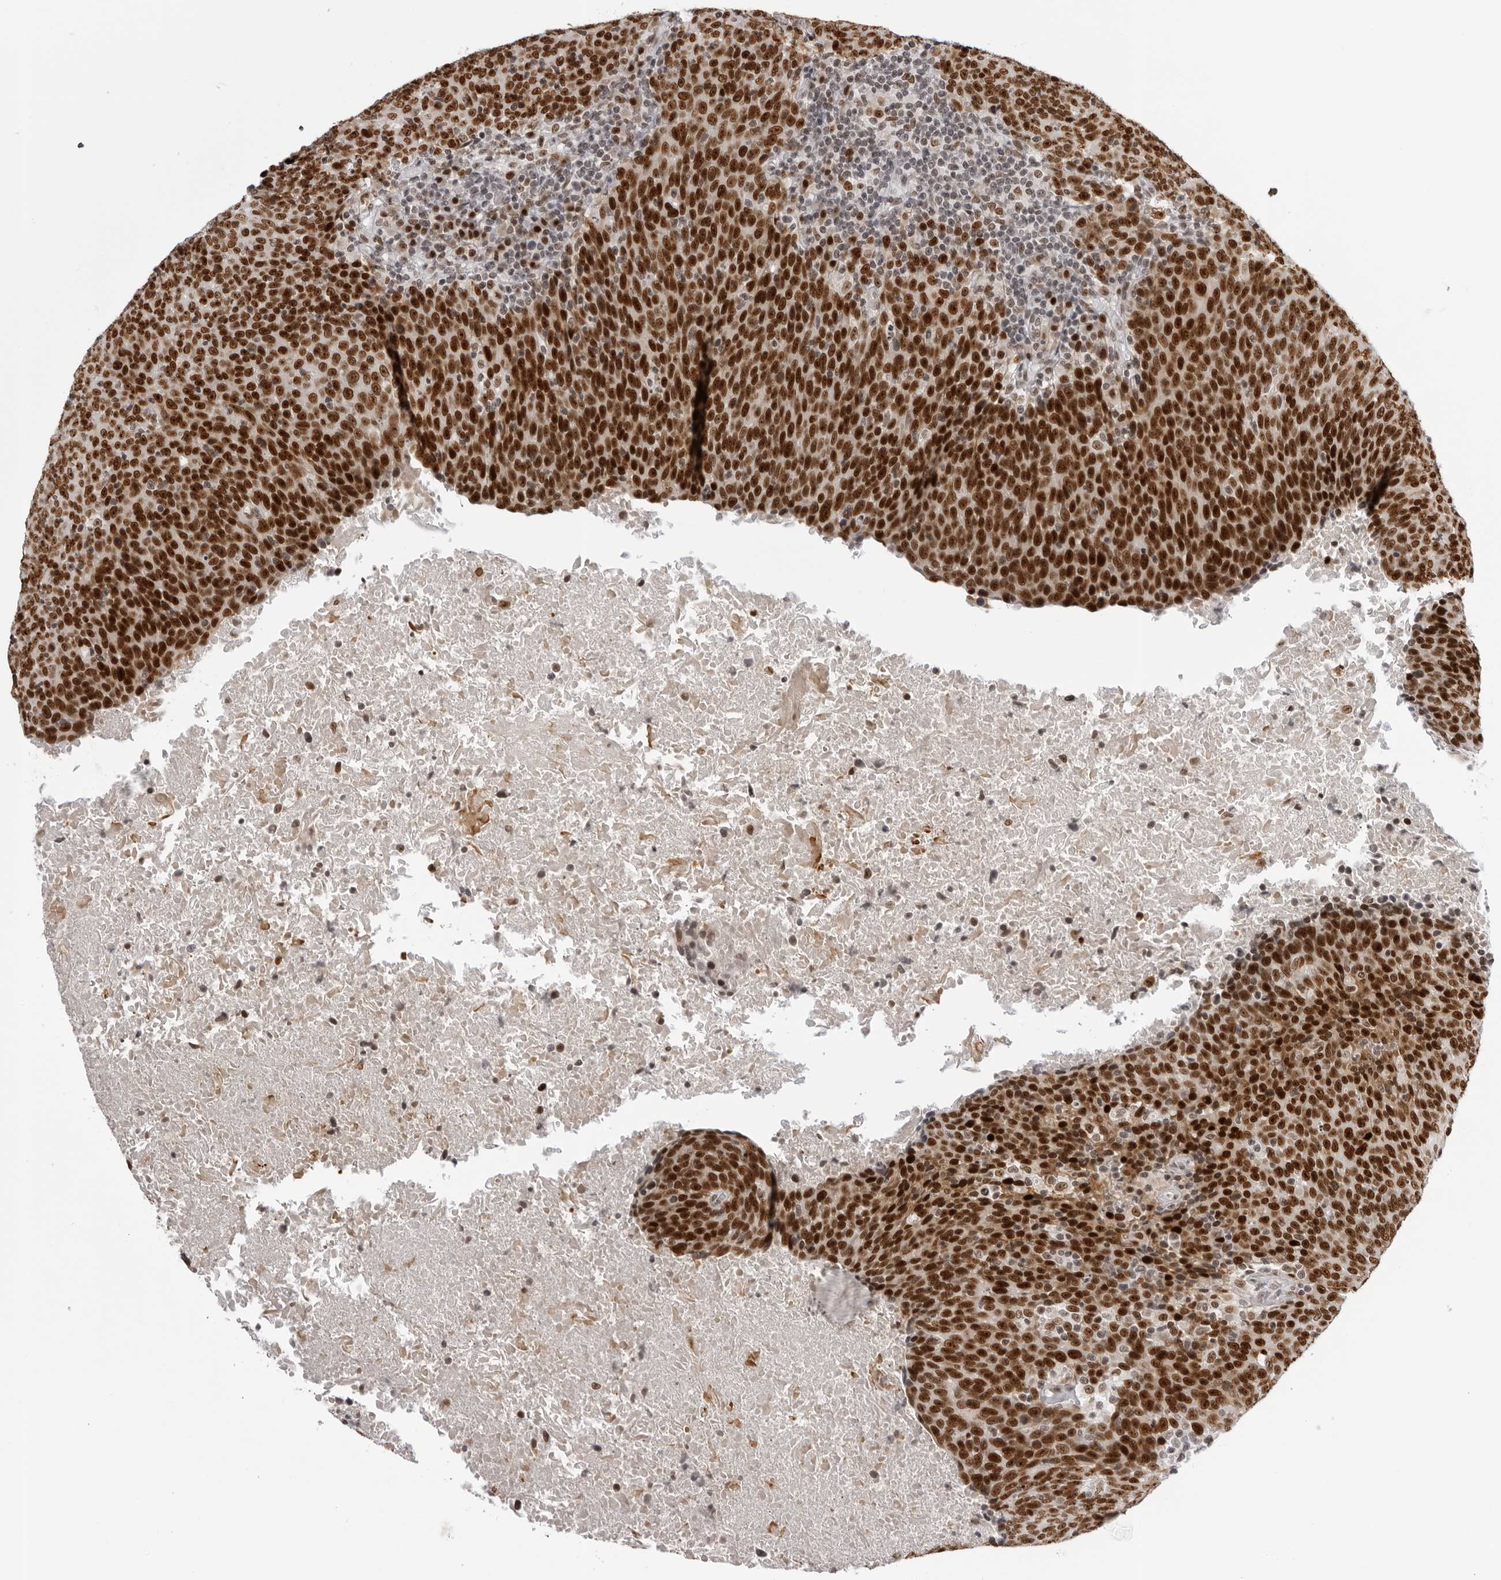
{"staining": {"intensity": "strong", "quantity": ">75%", "location": "nuclear"}, "tissue": "head and neck cancer", "cell_type": "Tumor cells", "image_type": "cancer", "snomed": [{"axis": "morphology", "description": "Squamous cell carcinoma, NOS"}, {"axis": "morphology", "description": "Squamous cell carcinoma, metastatic, NOS"}, {"axis": "topography", "description": "Lymph node"}, {"axis": "topography", "description": "Head-Neck"}], "caption": "Head and neck cancer (squamous cell carcinoma) was stained to show a protein in brown. There is high levels of strong nuclear expression in about >75% of tumor cells.", "gene": "HEXIM2", "patient": {"sex": "male", "age": 62}}